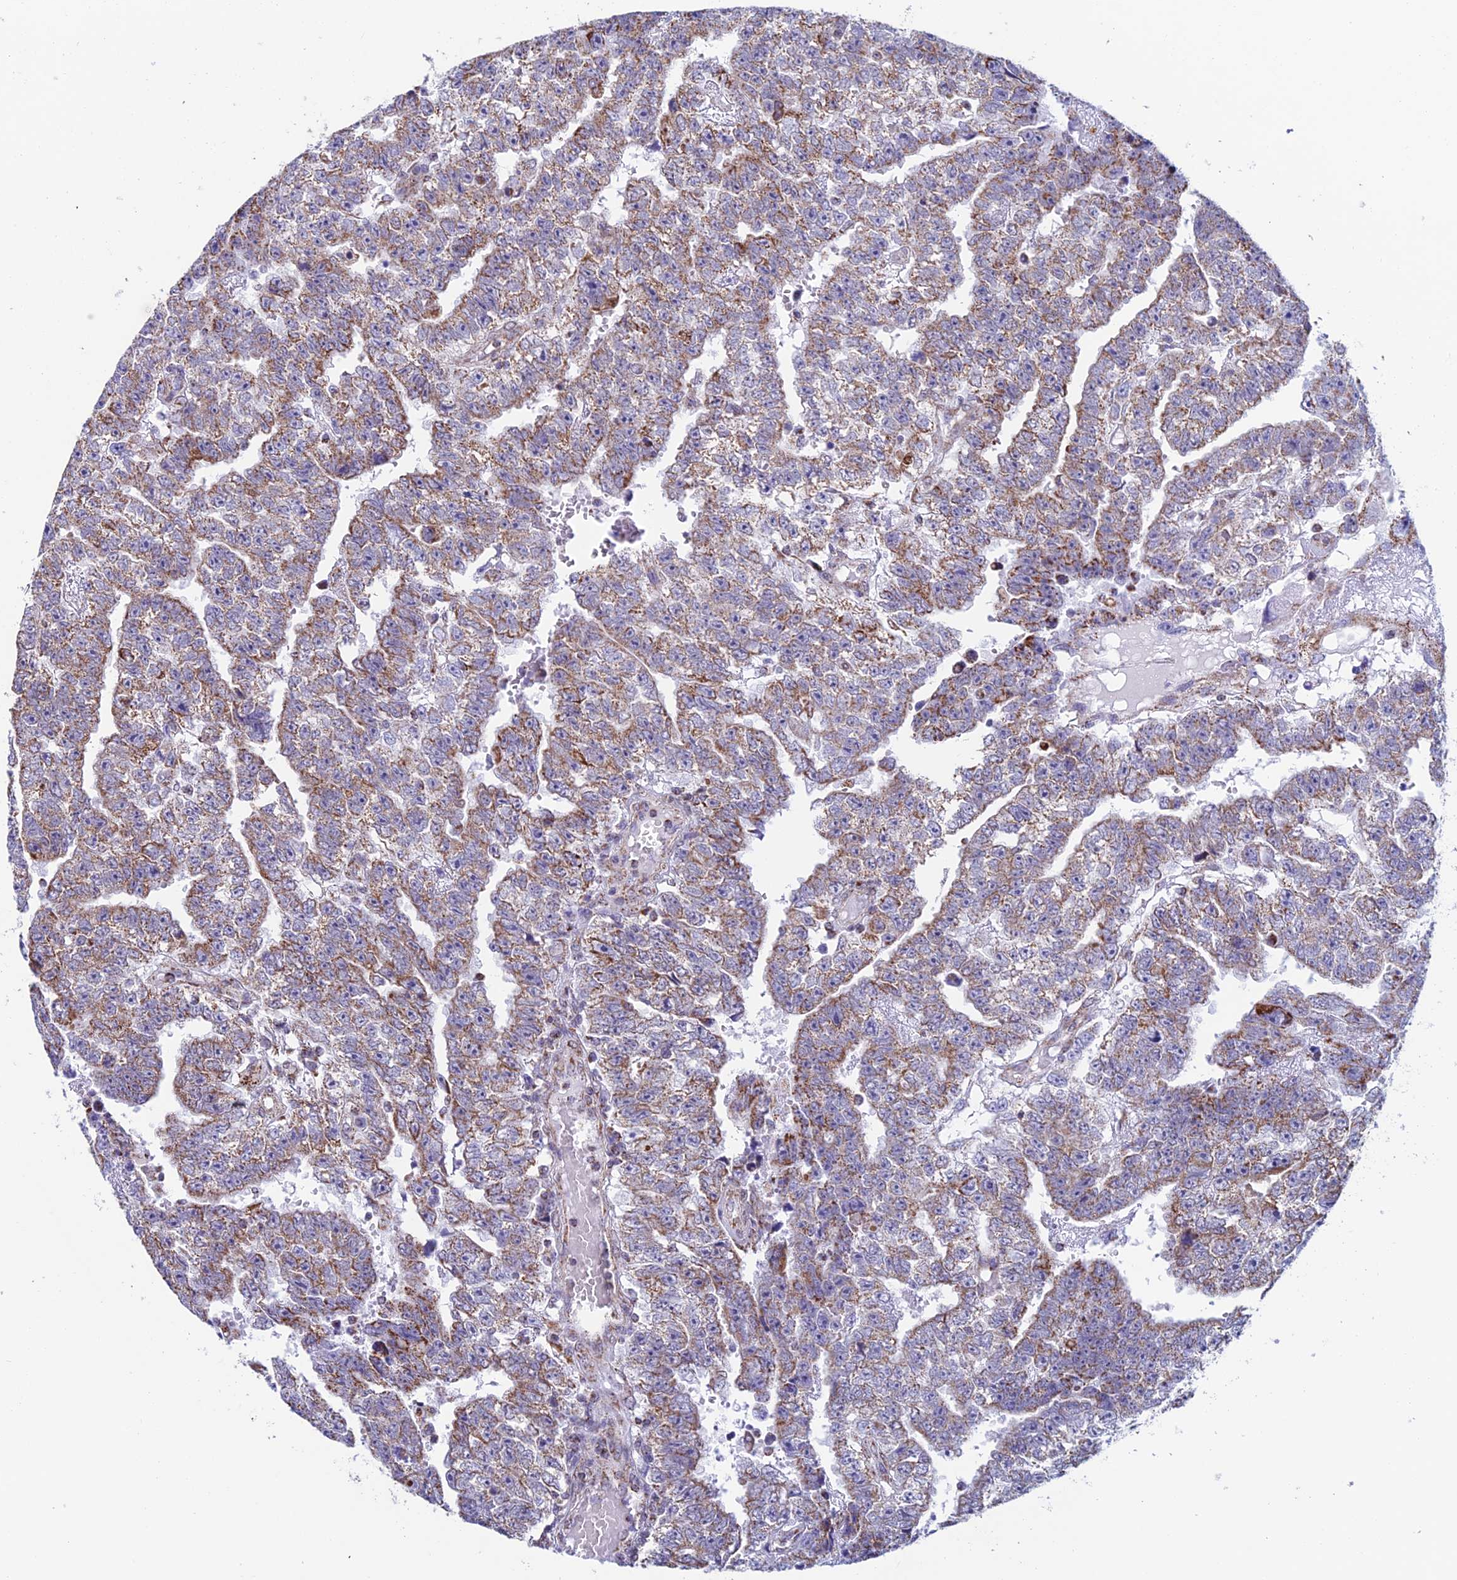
{"staining": {"intensity": "moderate", "quantity": "25%-75%", "location": "cytoplasmic/membranous"}, "tissue": "testis cancer", "cell_type": "Tumor cells", "image_type": "cancer", "snomed": [{"axis": "morphology", "description": "Carcinoma, Embryonal, NOS"}, {"axis": "topography", "description": "Testis"}], "caption": "Tumor cells show medium levels of moderate cytoplasmic/membranous expression in approximately 25%-75% of cells in testis embryonal carcinoma. The staining was performed using DAB (3,3'-diaminobenzidine), with brown indicating positive protein expression. Nuclei are stained blue with hematoxylin.", "gene": "ZNG1B", "patient": {"sex": "male", "age": 25}}